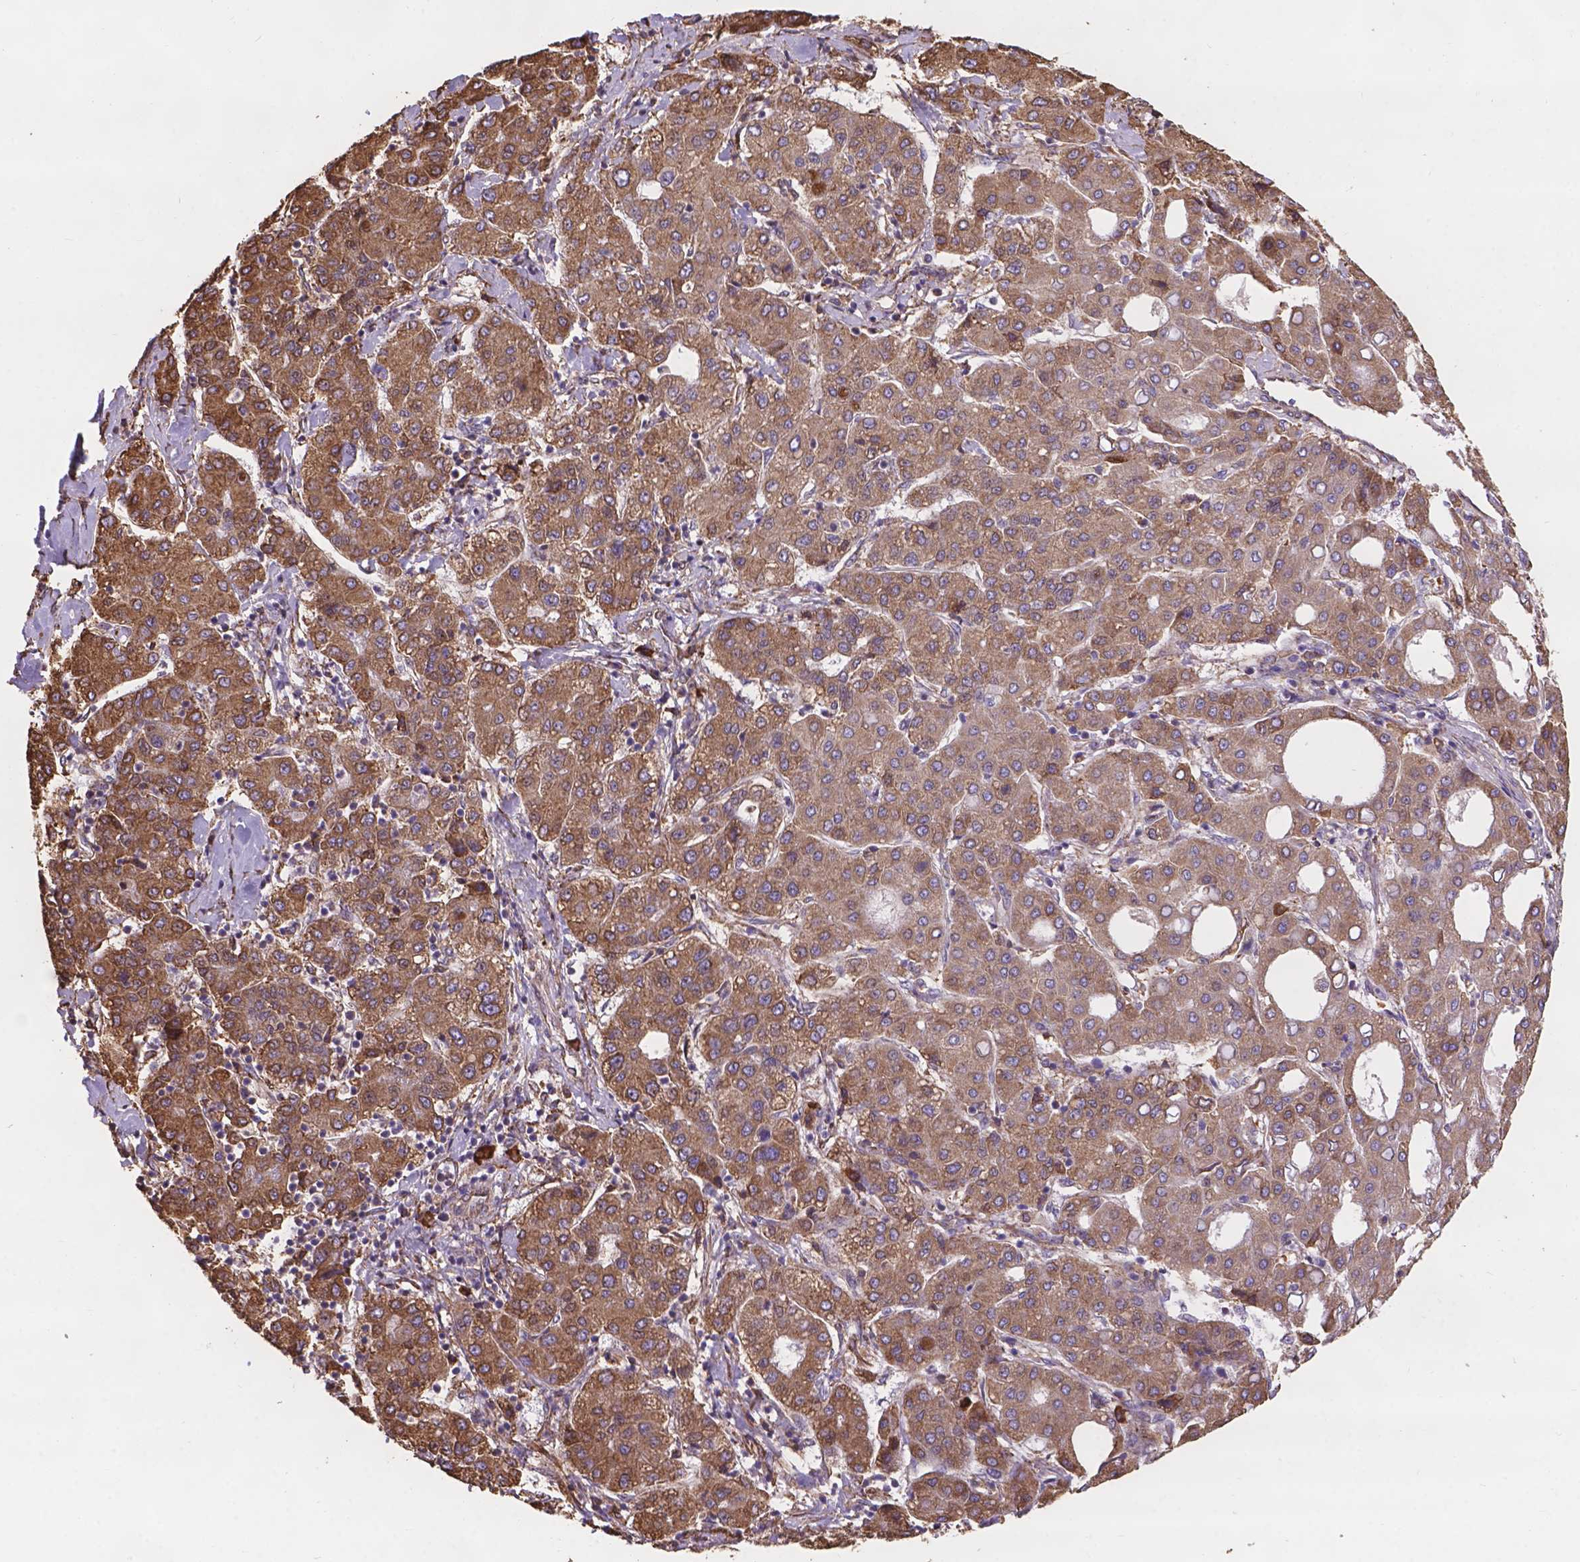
{"staining": {"intensity": "moderate", "quantity": ">75%", "location": "cytoplasmic/membranous"}, "tissue": "liver cancer", "cell_type": "Tumor cells", "image_type": "cancer", "snomed": [{"axis": "morphology", "description": "Carcinoma, Hepatocellular, NOS"}, {"axis": "topography", "description": "Liver"}], "caption": "Brown immunohistochemical staining in human liver cancer reveals moderate cytoplasmic/membranous positivity in about >75% of tumor cells. (IHC, brightfield microscopy, high magnification).", "gene": "IPO11", "patient": {"sex": "male", "age": 65}}